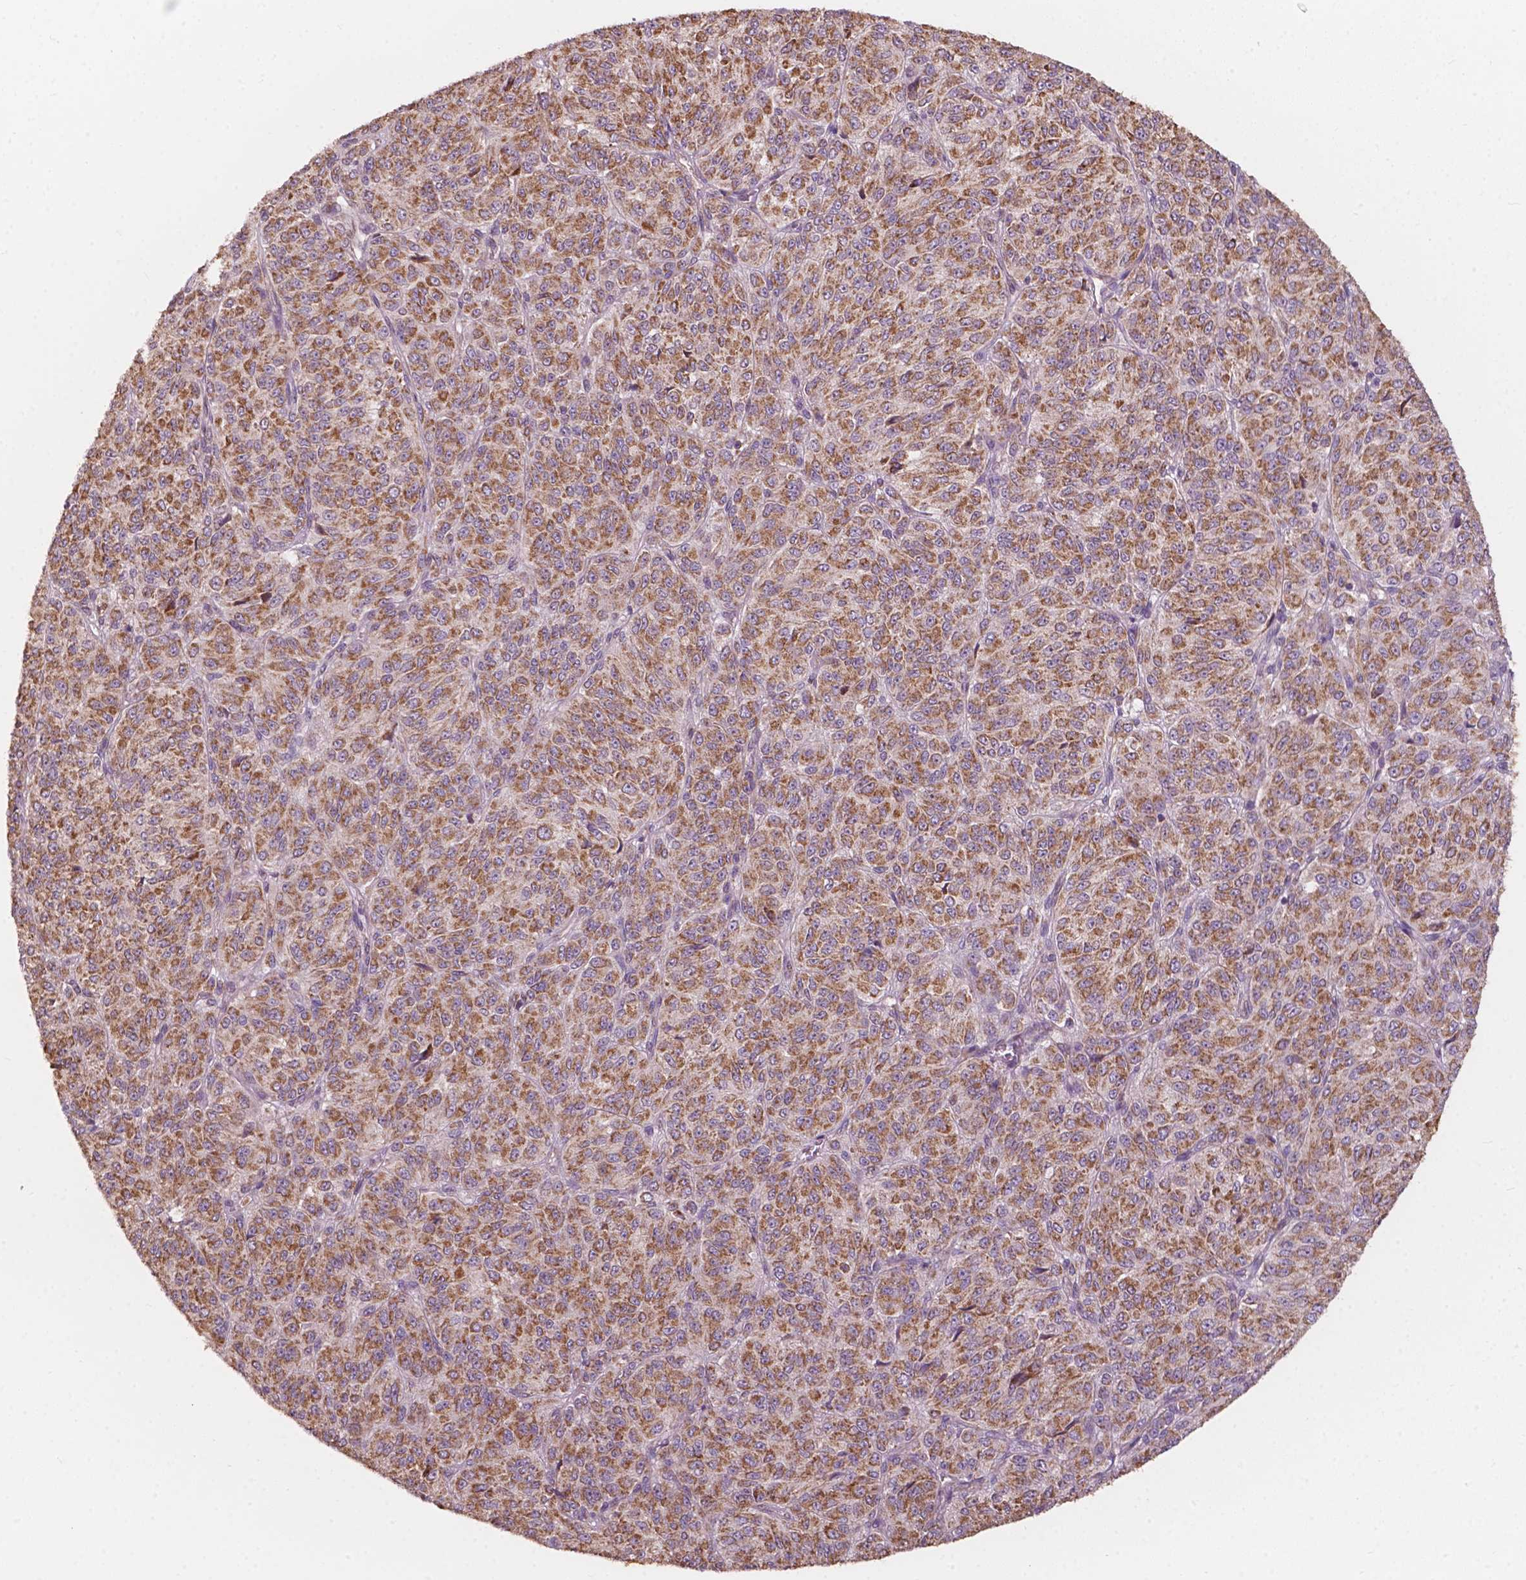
{"staining": {"intensity": "moderate", "quantity": ">75%", "location": "cytoplasmic/membranous"}, "tissue": "melanoma", "cell_type": "Tumor cells", "image_type": "cancer", "snomed": [{"axis": "morphology", "description": "Malignant melanoma, Metastatic site"}, {"axis": "topography", "description": "Brain"}], "caption": "Immunohistochemical staining of melanoma displays medium levels of moderate cytoplasmic/membranous protein positivity in about >75% of tumor cells.", "gene": "NDUFA10", "patient": {"sex": "female", "age": 56}}